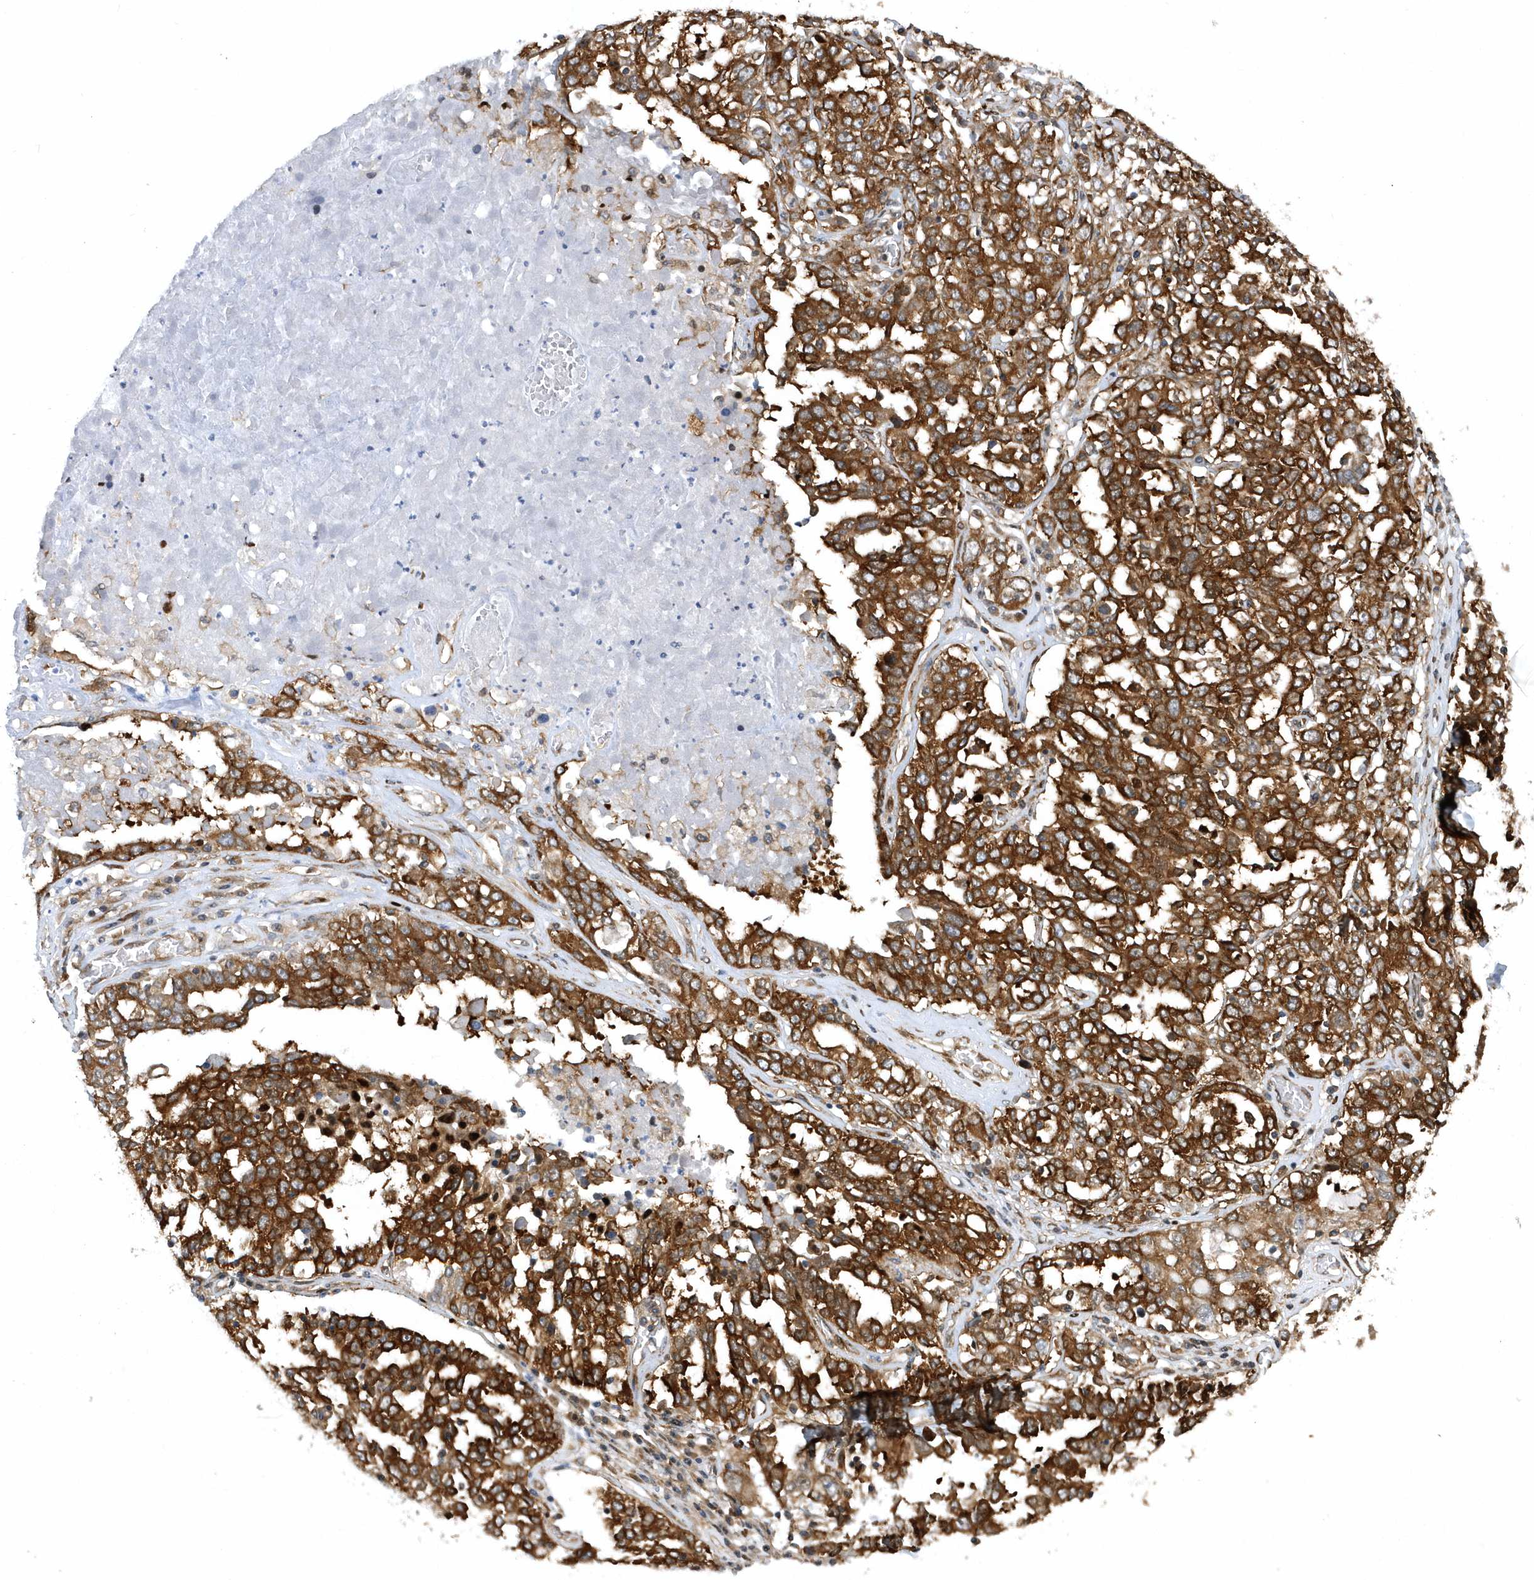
{"staining": {"intensity": "strong", "quantity": ">75%", "location": "cytoplasmic/membranous"}, "tissue": "ovarian cancer", "cell_type": "Tumor cells", "image_type": "cancer", "snomed": [{"axis": "morphology", "description": "Carcinoma, endometroid"}, {"axis": "topography", "description": "Ovary"}], "caption": "Human ovarian endometroid carcinoma stained for a protein (brown) demonstrates strong cytoplasmic/membranous positive expression in approximately >75% of tumor cells.", "gene": "PHF1", "patient": {"sex": "female", "age": 62}}